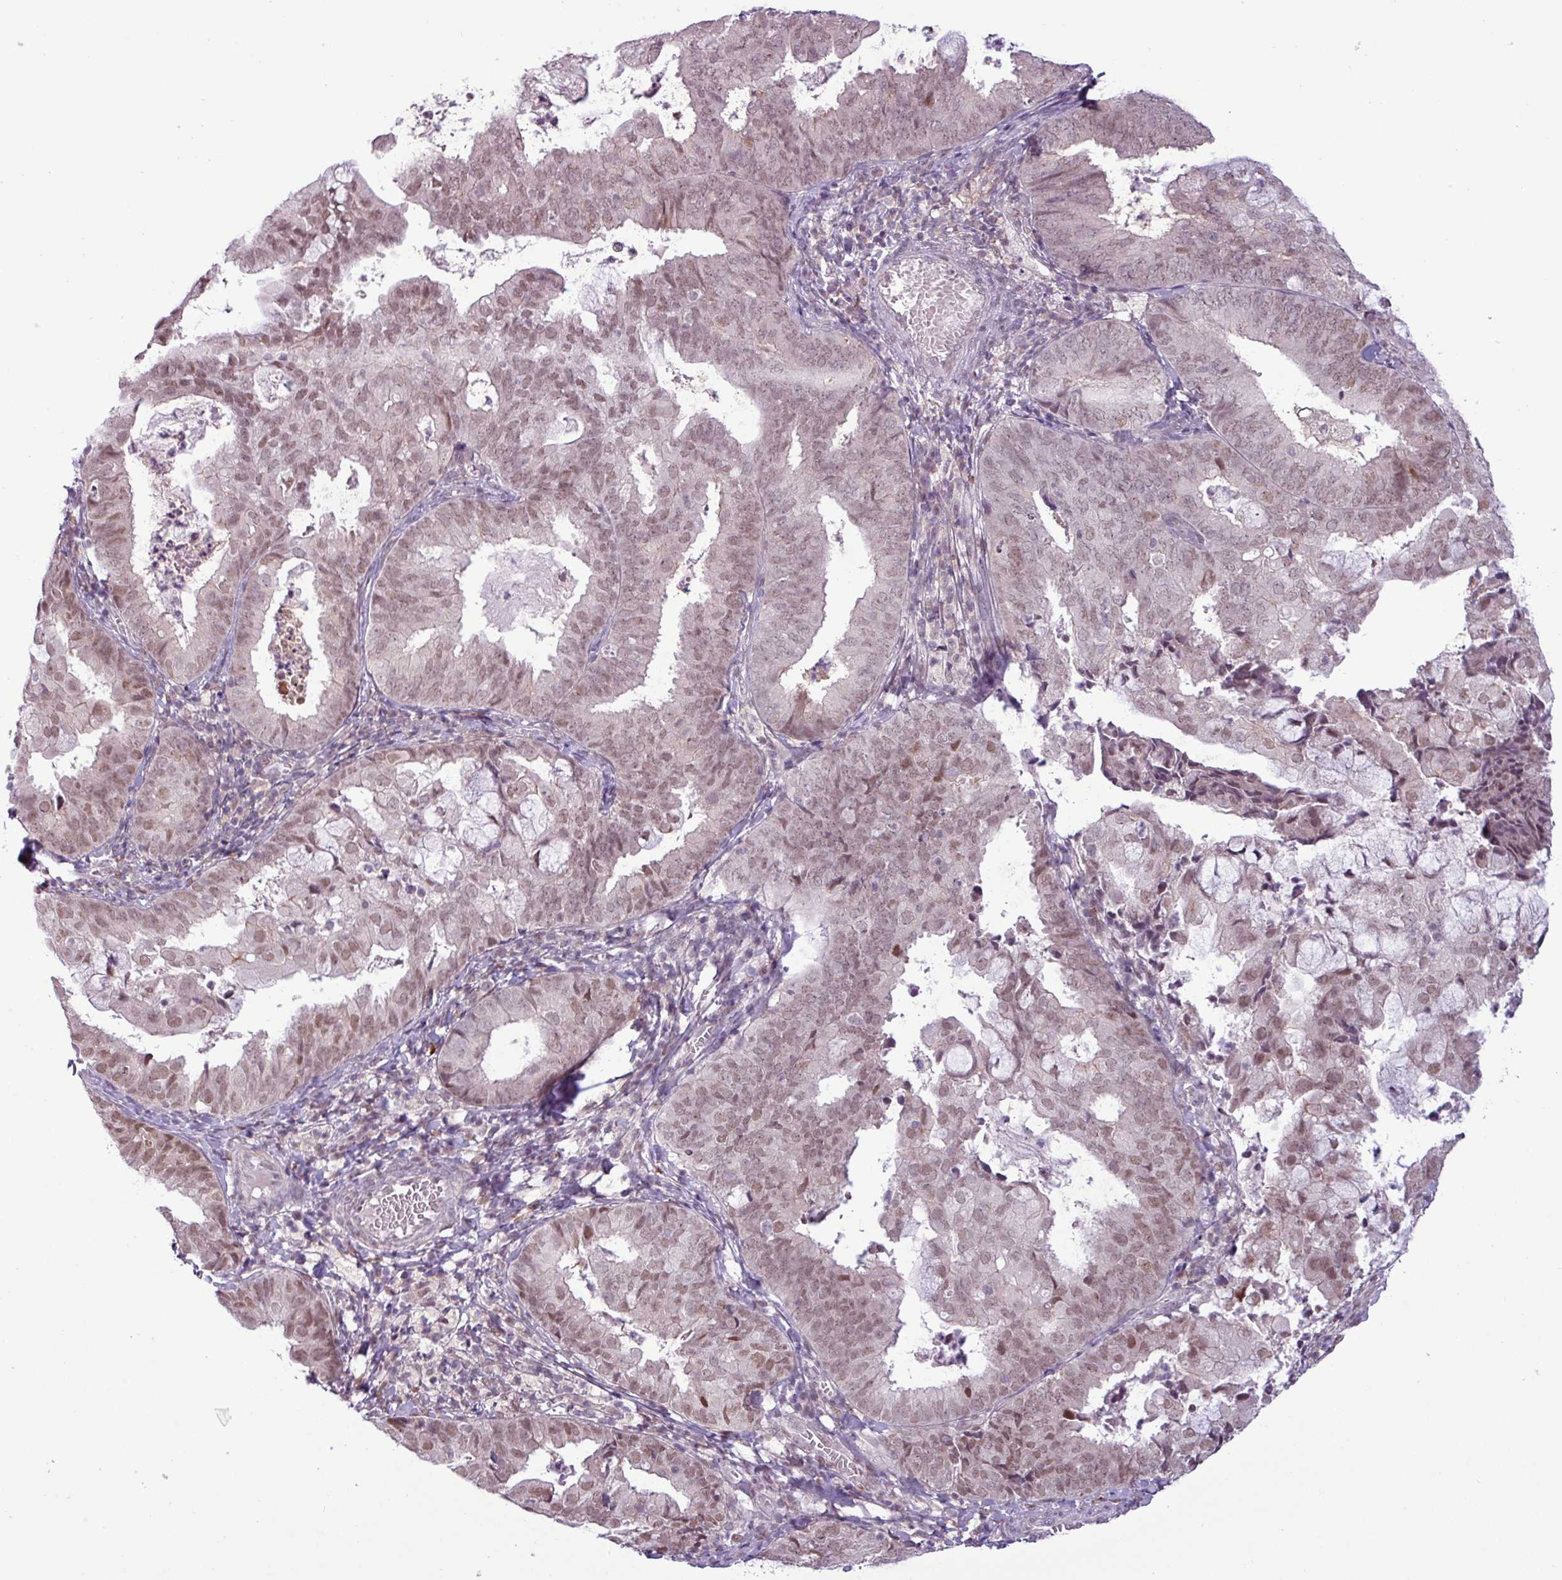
{"staining": {"intensity": "moderate", "quantity": ">75%", "location": "nuclear"}, "tissue": "endometrial cancer", "cell_type": "Tumor cells", "image_type": "cancer", "snomed": [{"axis": "morphology", "description": "Adenocarcinoma, NOS"}, {"axis": "topography", "description": "Endometrium"}], "caption": "High-magnification brightfield microscopy of endometrial adenocarcinoma stained with DAB (3,3'-diaminobenzidine) (brown) and counterstained with hematoxylin (blue). tumor cells exhibit moderate nuclear positivity is present in approximately>75% of cells.", "gene": "NOTCH2", "patient": {"sex": "female", "age": 80}}